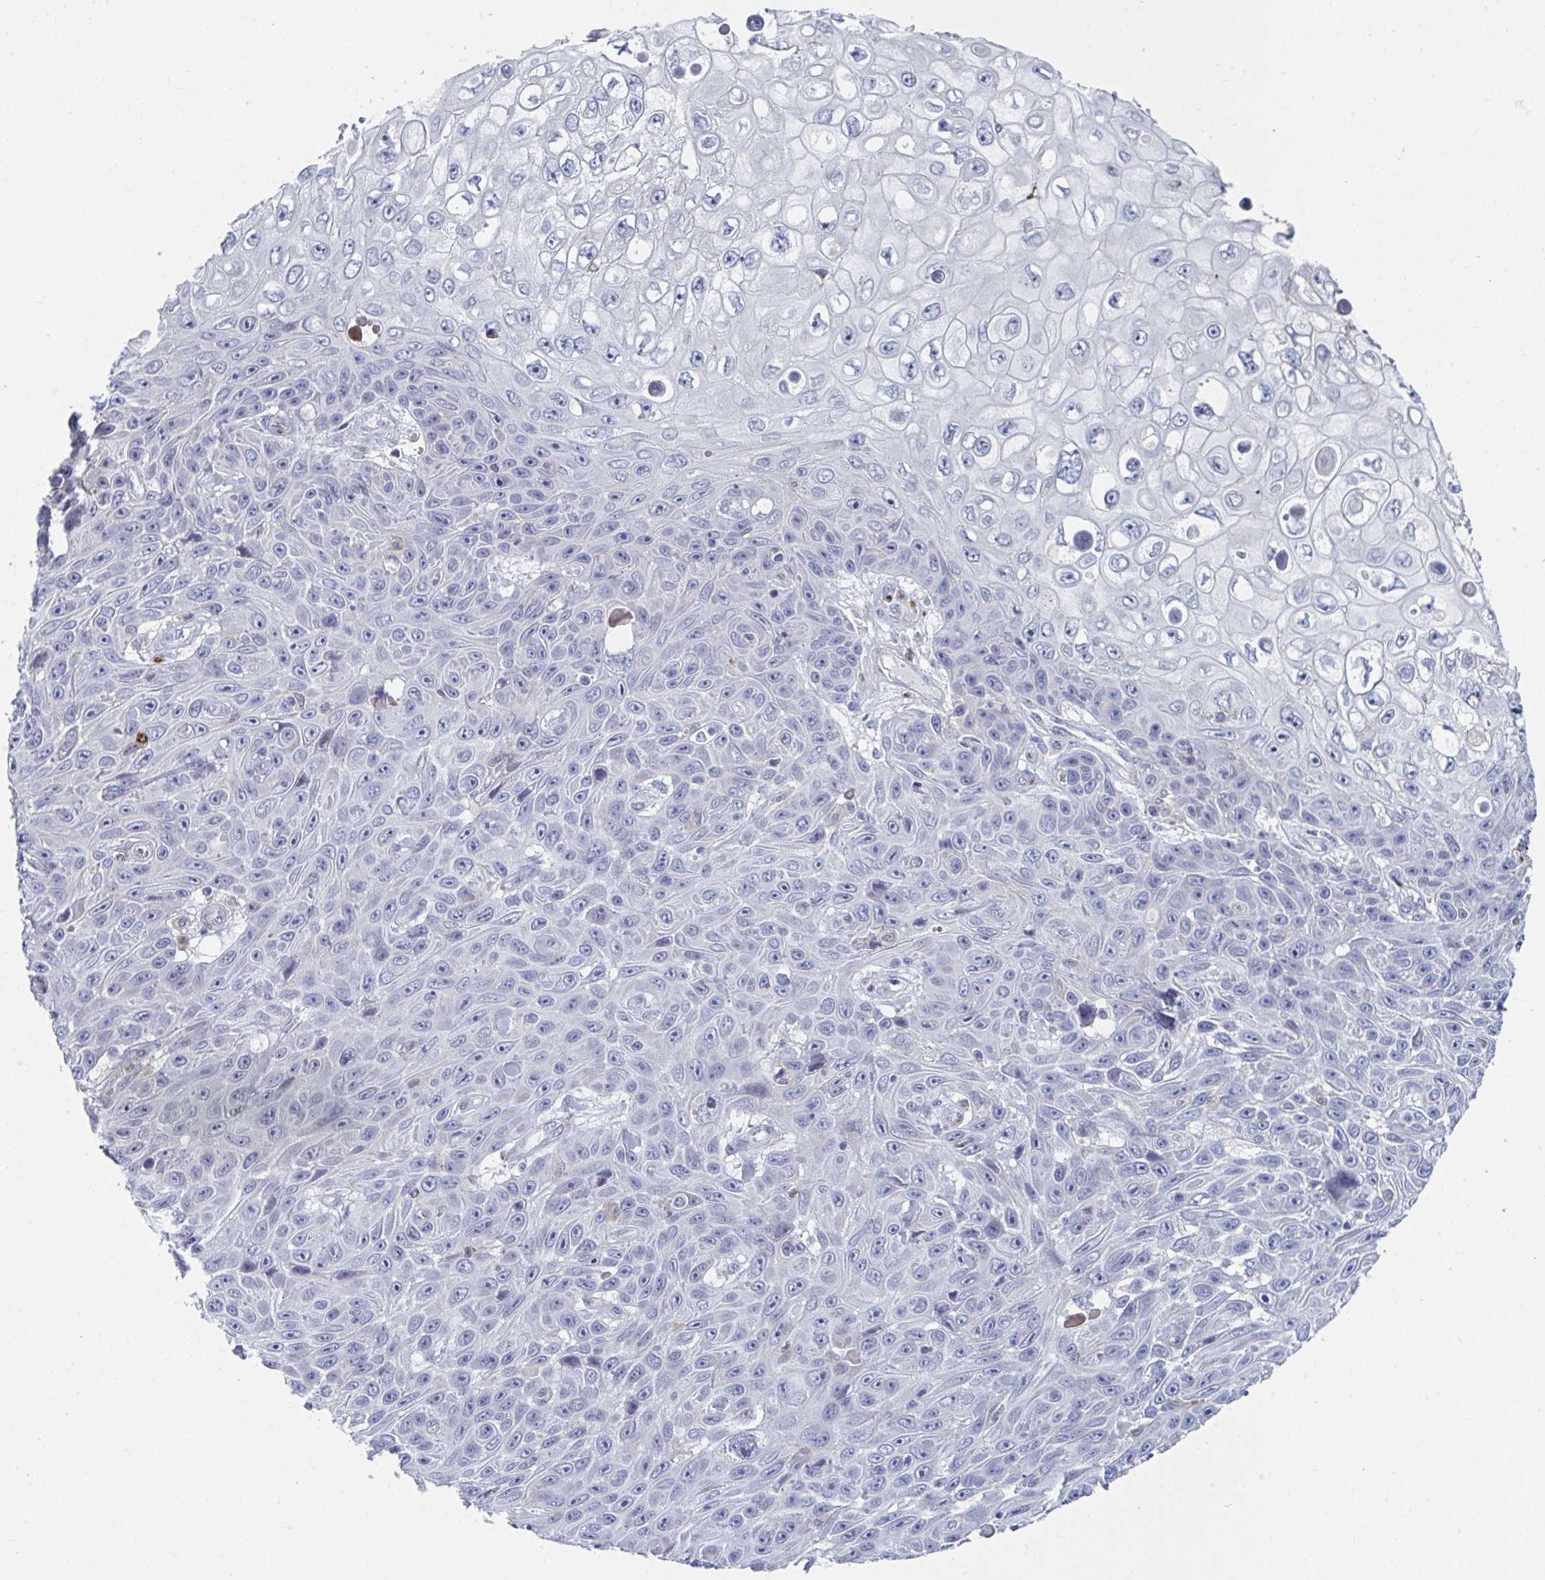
{"staining": {"intensity": "negative", "quantity": "none", "location": "none"}, "tissue": "skin cancer", "cell_type": "Tumor cells", "image_type": "cancer", "snomed": [{"axis": "morphology", "description": "Squamous cell carcinoma, NOS"}, {"axis": "topography", "description": "Skin"}], "caption": "An immunohistochemistry image of skin squamous cell carcinoma is shown. There is no staining in tumor cells of skin squamous cell carcinoma. (Stains: DAB IHC with hematoxylin counter stain, Microscopy: brightfield microscopy at high magnification).", "gene": "PSMG1", "patient": {"sex": "male", "age": 82}}